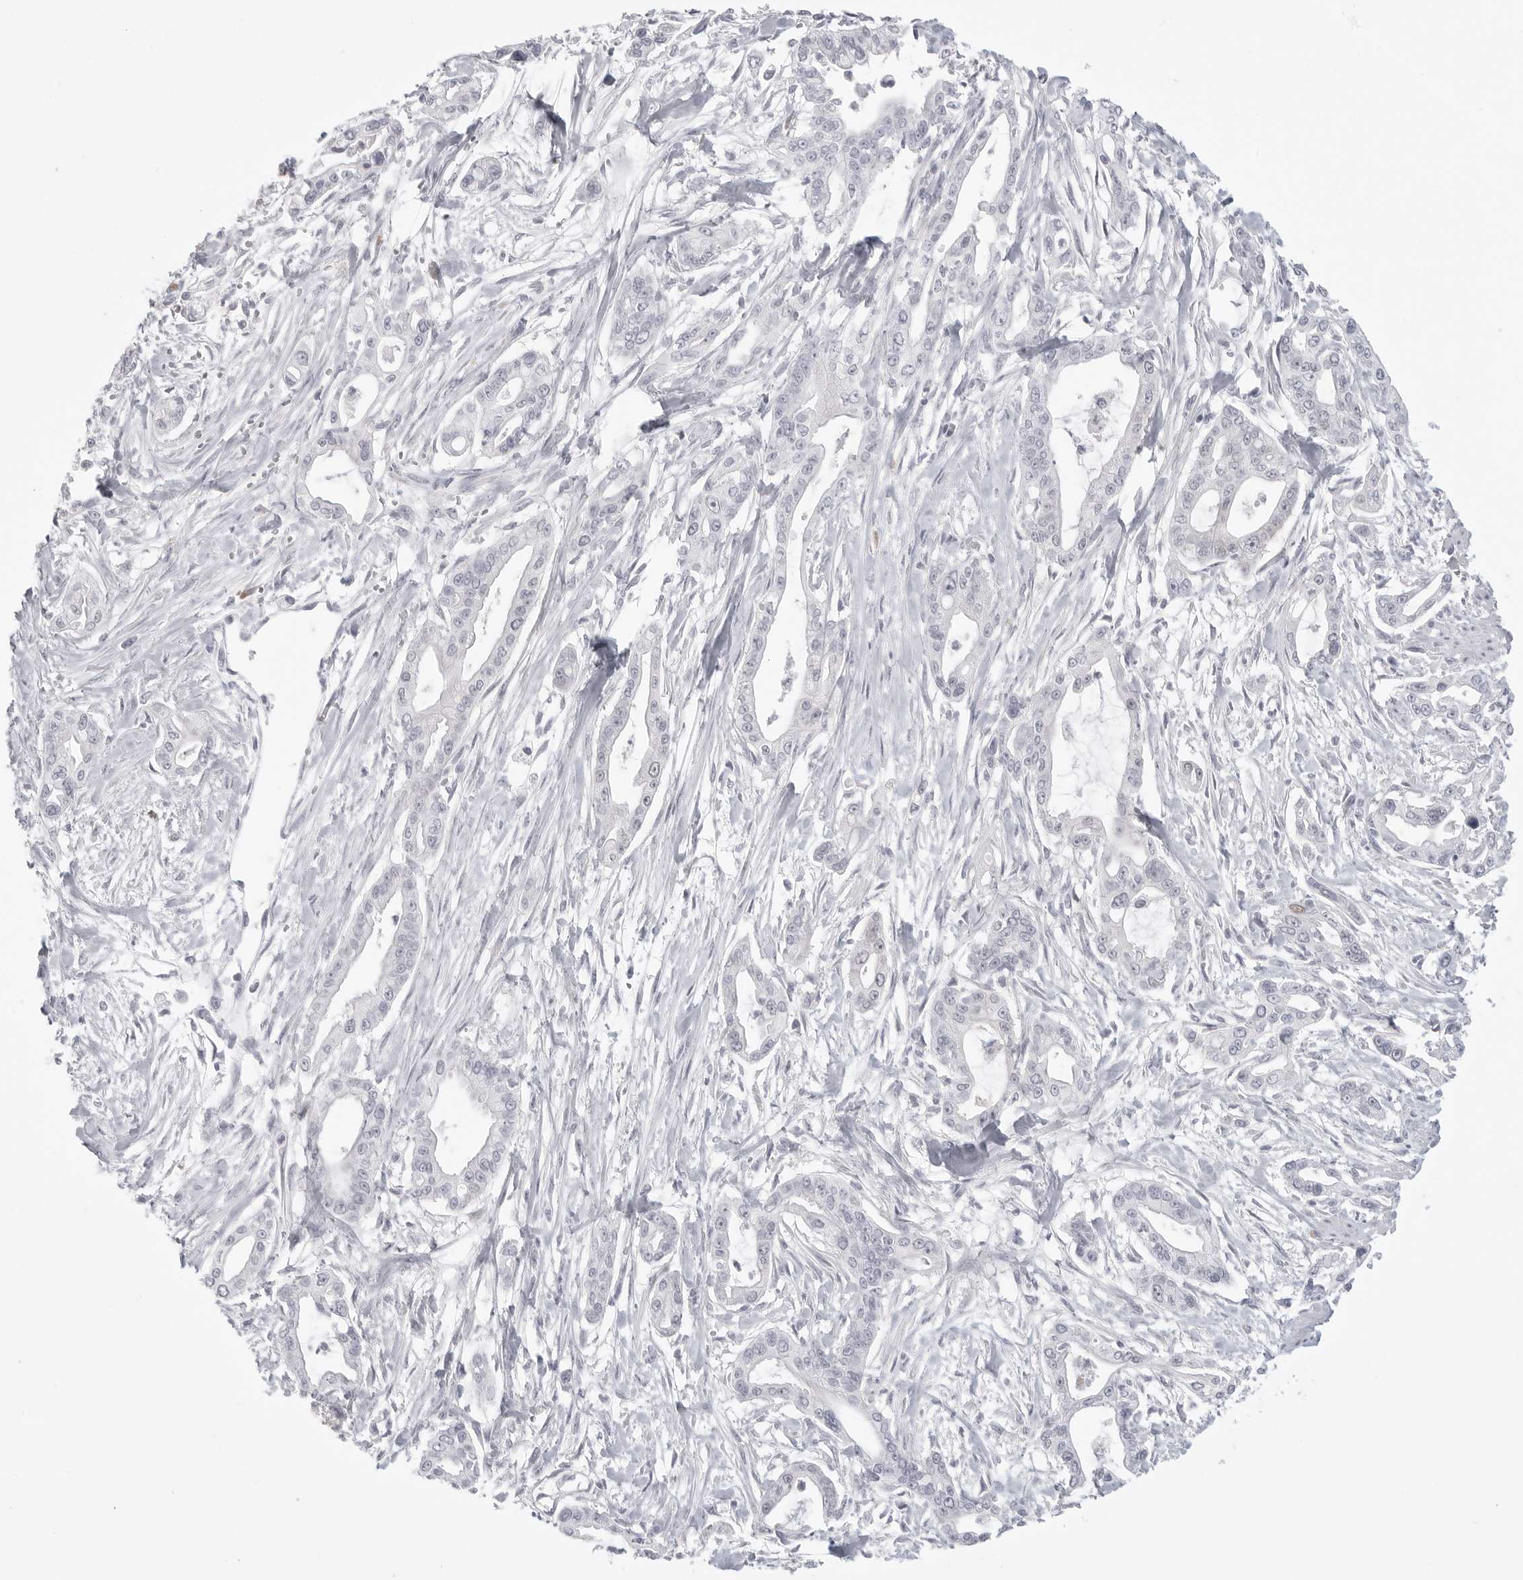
{"staining": {"intensity": "negative", "quantity": "none", "location": "none"}, "tissue": "pancreatic cancer", "cell_type": "Tumor cells", "image_type": "cancer", "snomed": [{"axis": "morphology", "description": "Adenocarcinoma, NOS"}, {"axis": "topography", "description": "Pancreas"}], "caption": "A photomicrograph of human pancreatic cancer is negative for staining in tumor cells.", "gene": "HMGCS2", "patient": {"sex": "male", "age": 68}}